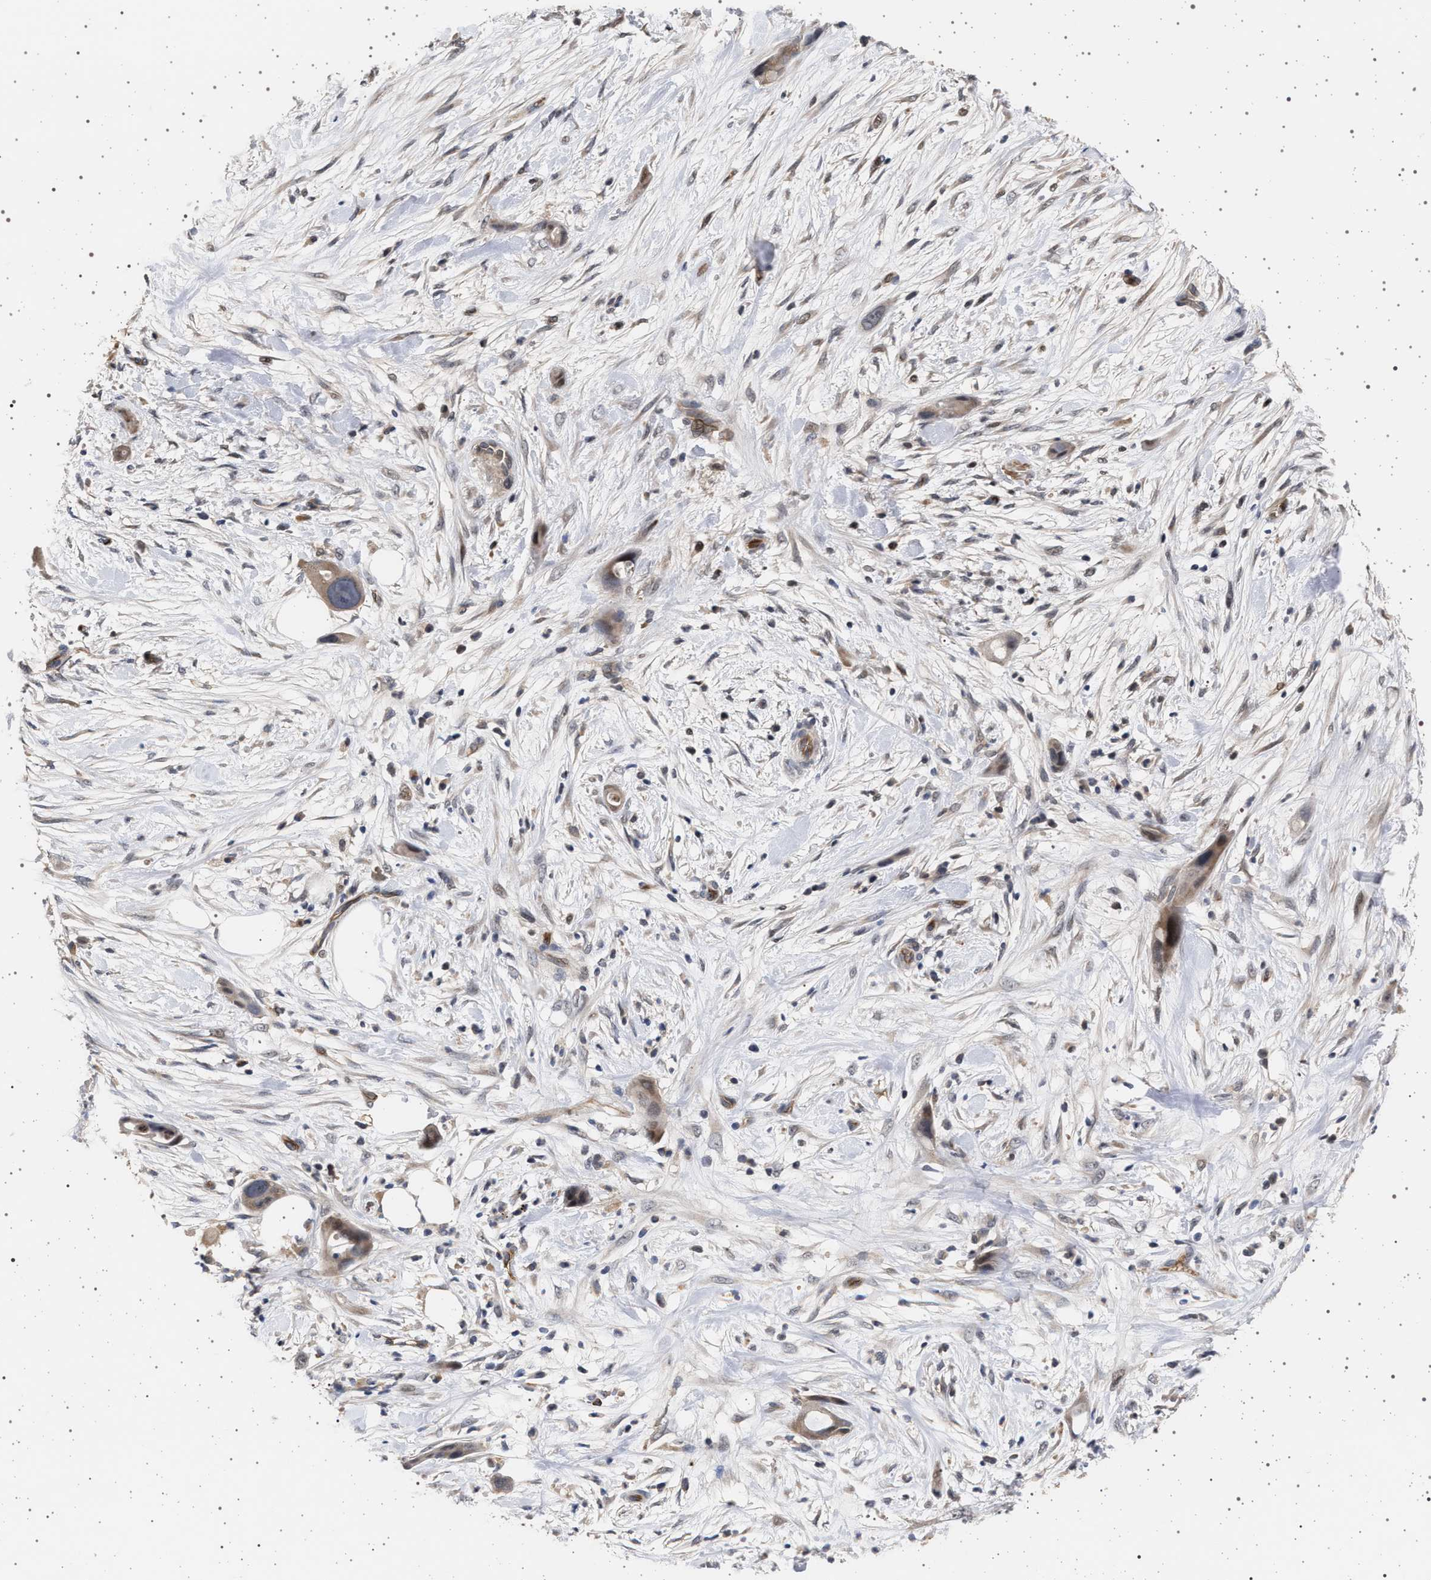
{"staining": {"intensity": "weak", "quantity": "25%-75%", "location": "cytoplasmic/membranous,nuclear"}, "tissue": "pancreatic cancer", "cell_type": "Tumor cells", "image_type": "cancer", "snomed": [{"axis": "morphology", "description": "Adenocarcinoma, NOS"}, {"axis": "topography", "description": "Pancreas"}], "caption": "The immunohistochemical stain labels weak cytoplasmic/membranous and nuclear positivity in tumor cells of adenocarcinoma (pancreatic) tissue. Nuclei are stained in blue.", "gene": "RBM48", "patient": {"sex": "male", "age": 59}}